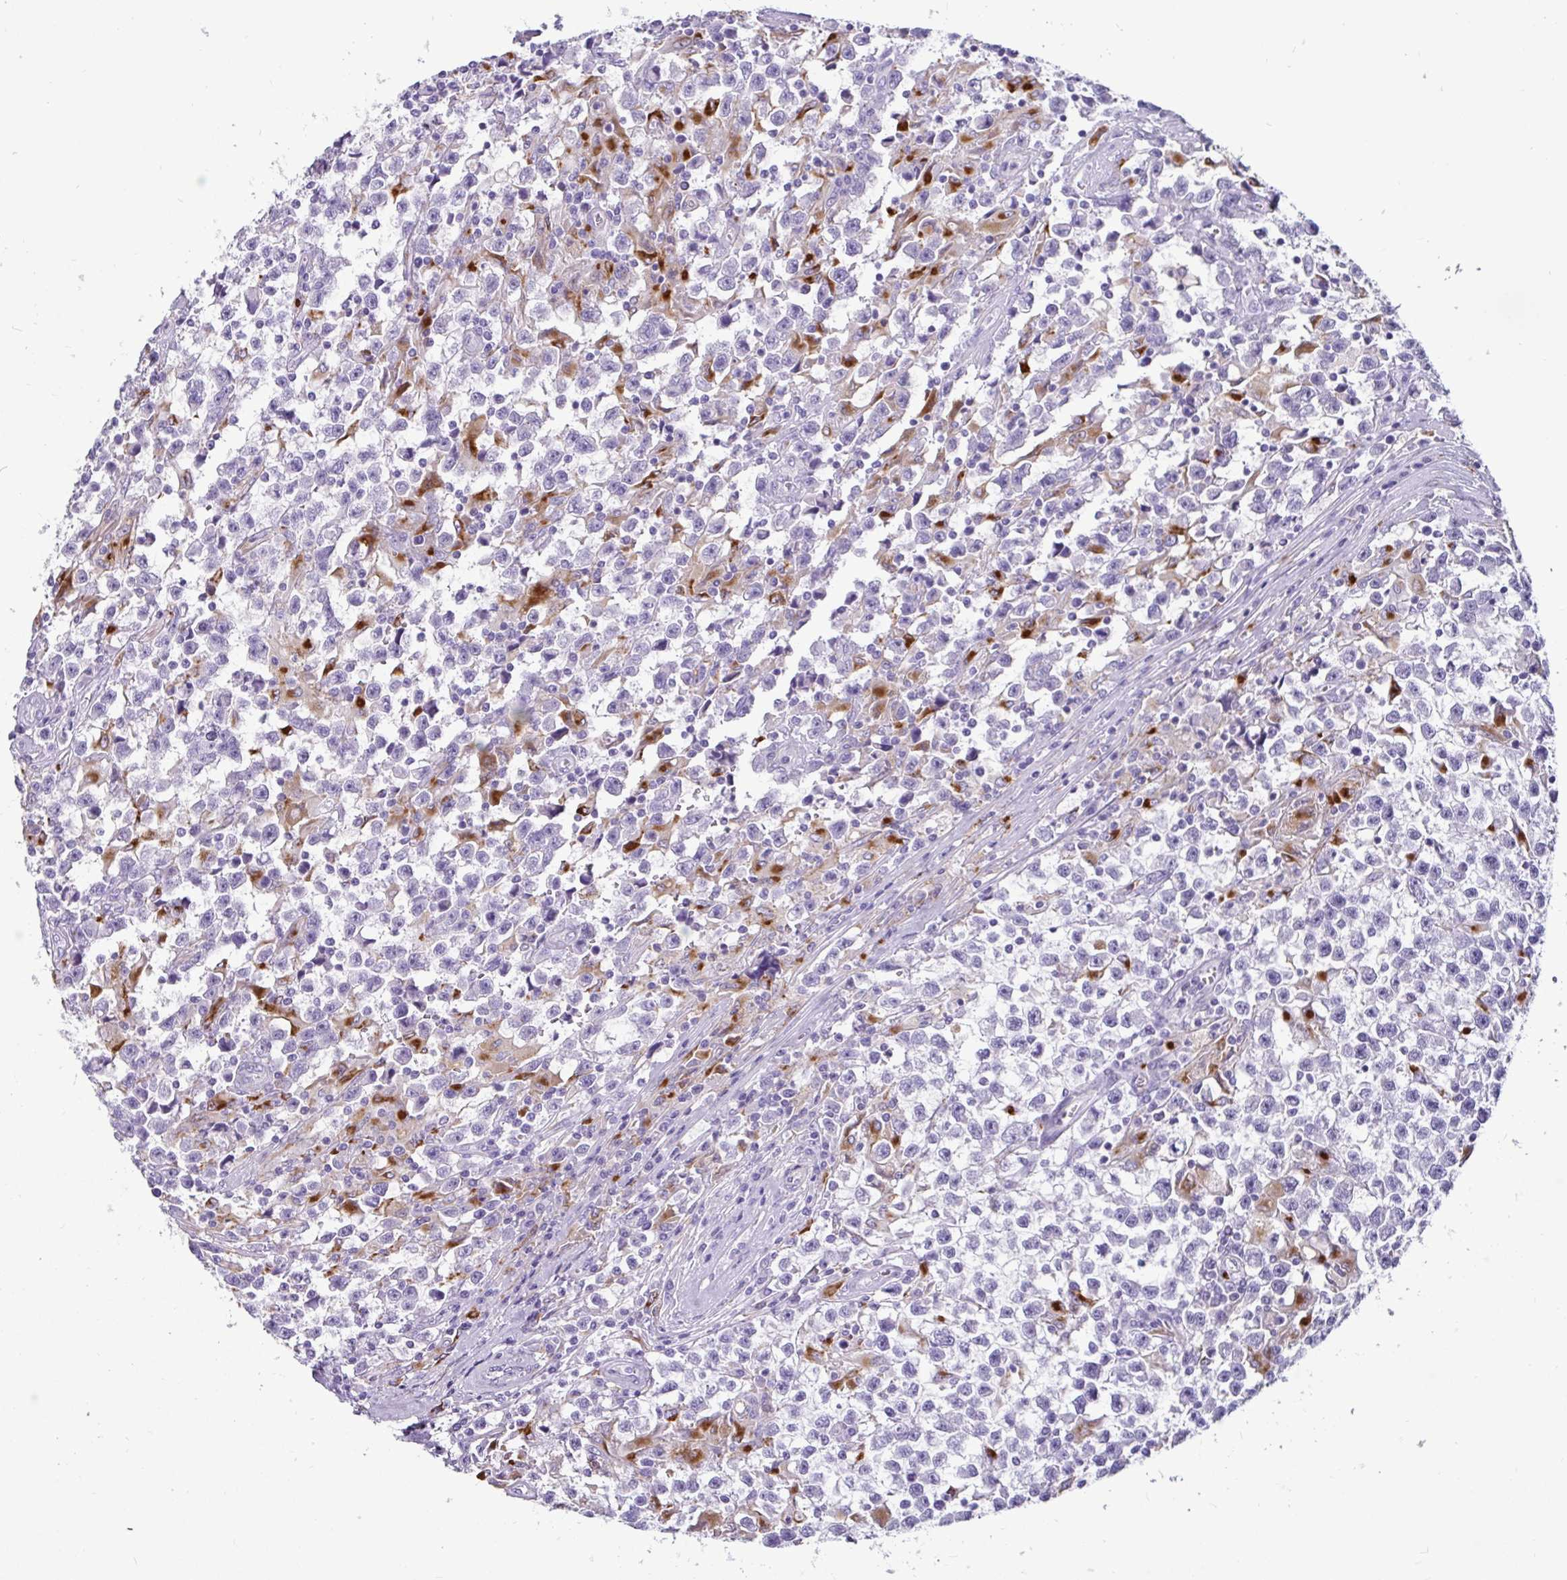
{"staining": {"intensity": "negative", "quantity": "none", "location": "none"}, "tissue": "testis cancer", "cell_type": "Tumor cells", "image_type": "cancer", "snomed": [{"axis": "morphology", "description": "Seminoma, NOS"}, {"axis": "topography", "description": "Testis"}], "caption": "Tumor cells show no significant expression in testis cancer.", "gene": "CTSZ", "patient": {"sex": "male", "age": 31}}